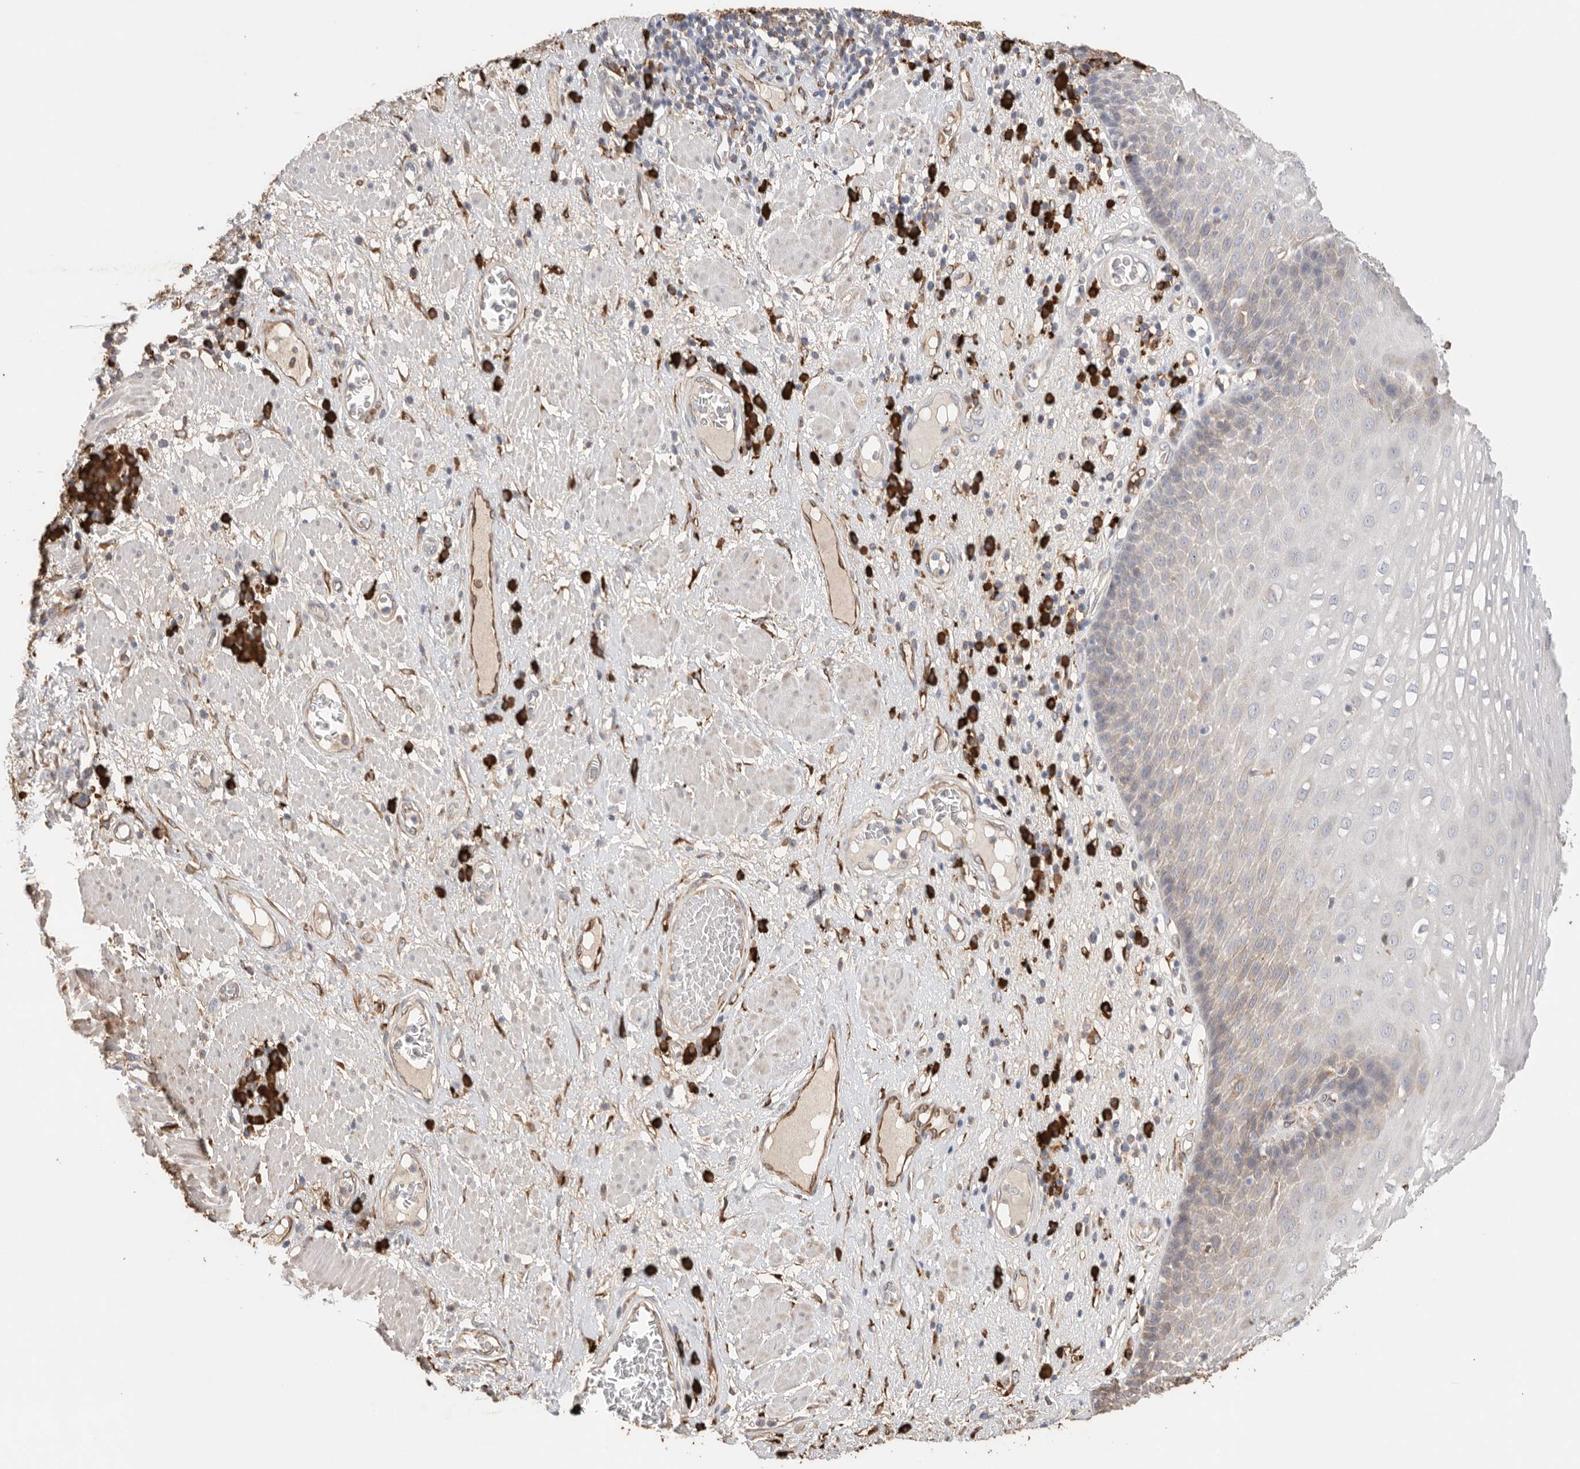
{"staining": {"intensity": "weak", "quantity": "25%-75%", "location": "cytoplasmic/membranous"}, "tissue": "esophagus", "cell_type": "Squamous epithelial cells", "image_type": "normal", "snomed": [{"axis": "morphology", "description": "Normal tissue, NOS"}, {"axis": "morphology", "description": "Adenocarcinoma, NOS"}, {"axis": "topography", "description": "Esophagus"}], "caption": "An IHC histopathology image of benign tissue is shown. Protein staining in brown labels weak cytoplasmic/membranous positivity in esophagus within squamous epithelial cells. The staining was performed using DAB (3,3'-diaminobenzidine) to visualize the protein expression in brown, while the nuclei were stained in blue with hematoxylin (Magnification: 20x).", "gene": "BLOC1S5", "patient": {"sex": "male", "age": 62}}